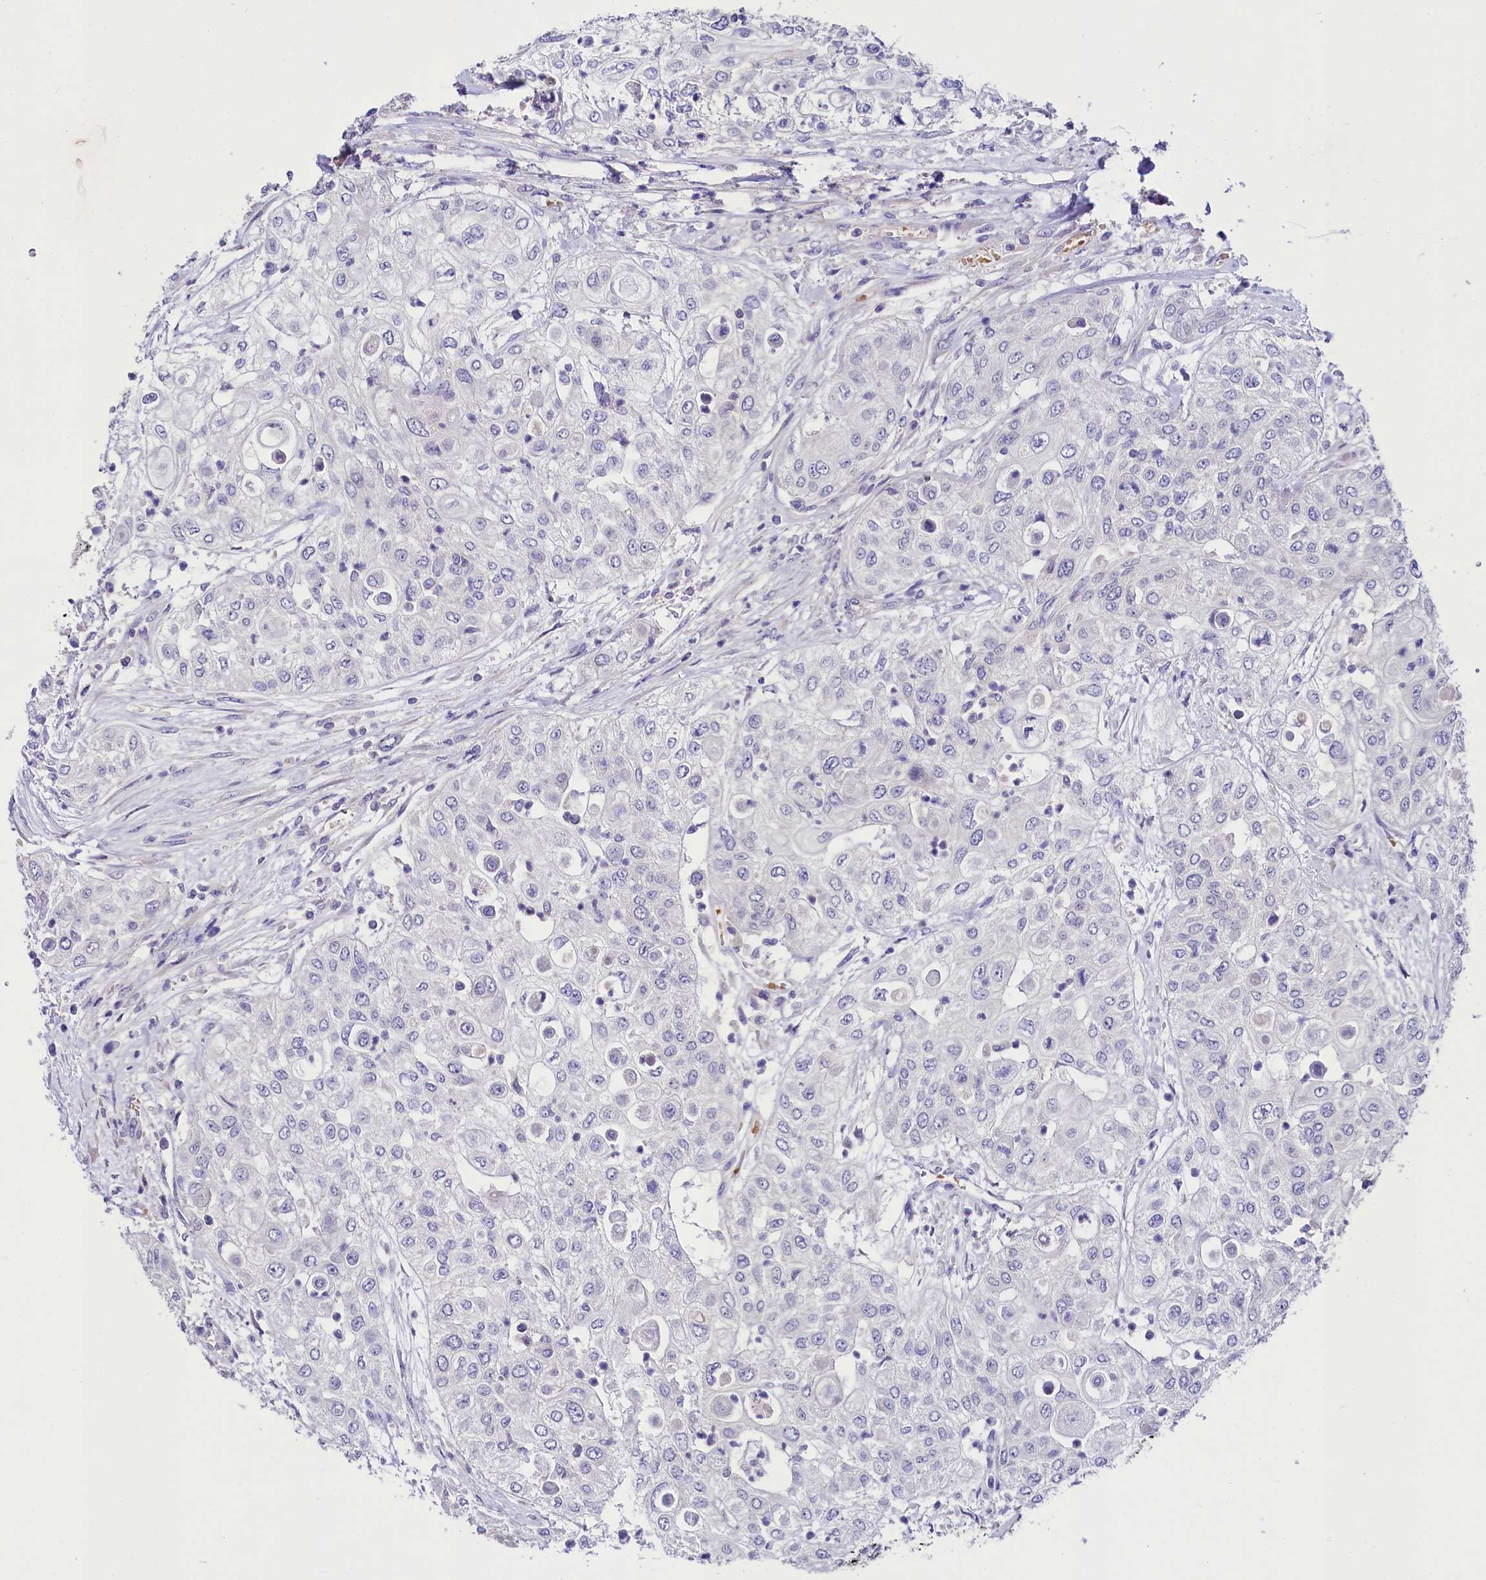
{"staining": {"intensity": "negative", "quantity": "none", "location": "none"}, "tissue": "urothelial cancer", "cell_type": "Tumor cells", "image_type": "cancer", "snomed": [{"axis": "morphology", "description": "Urothelial carcinoma, High grade"}, {"axis": "topography", "description": "Urinary bladder"}], "caption": "Immunohistochemistry micrograph of high-grade urothelial carcinoma stained for a protein (brown), which exhibits no positivity in tumor cells. The staining is performed using DAB brown chromogen with nuclei counter-stained in using hematoxylin.", "gene": "ABHD5", "patient": {"sex": "female", "age": 79}}